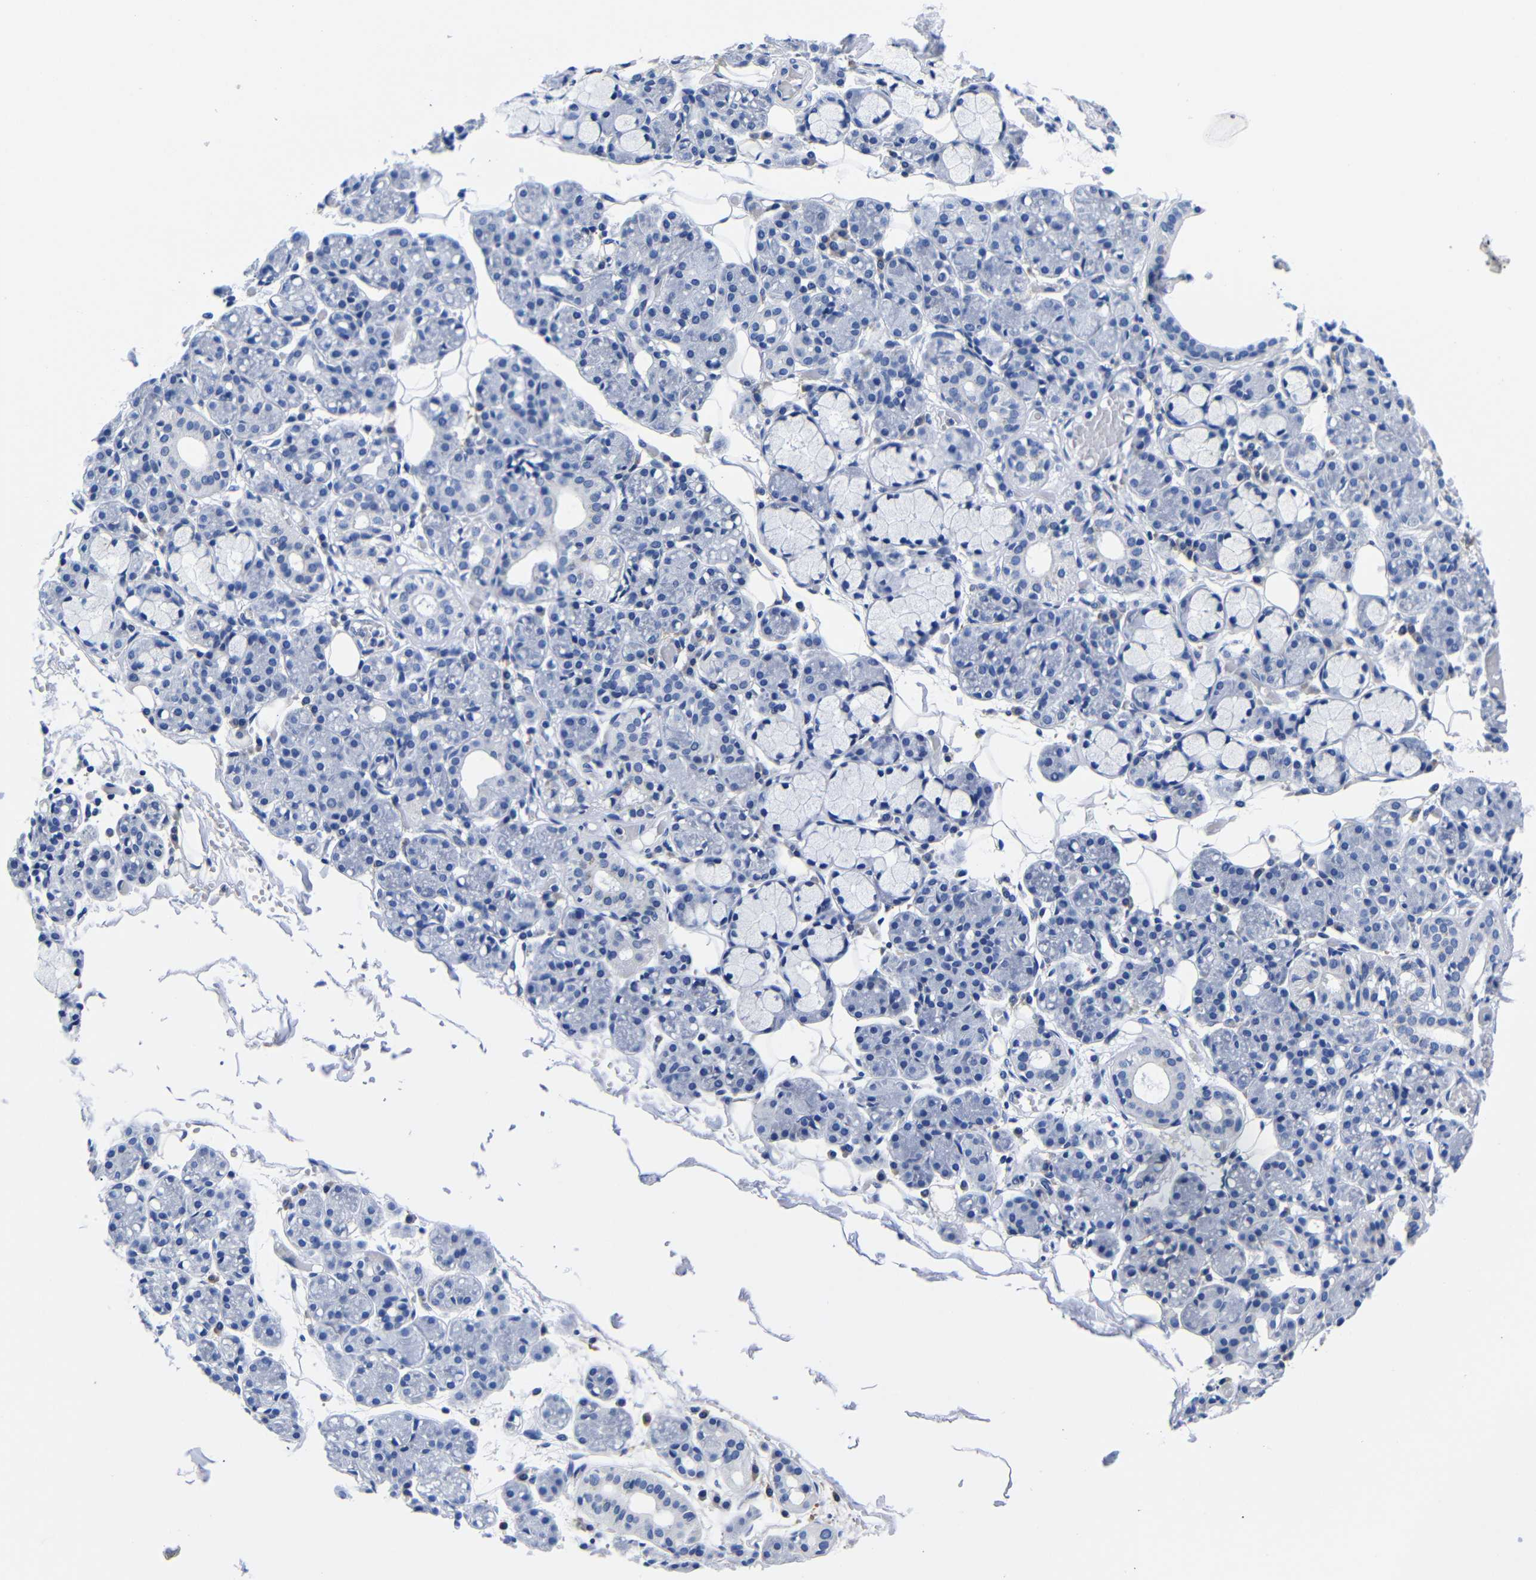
{"staining": {"intensity": "negative", "quantity": "none", "location": "none"}, "tissue": "salivary gland", "cell_type": "Glandular cells", "image_type": "normal", "snomed": [{"axis": "morphology", "description": "Normal tissue, NOS"}, {"axis": "topography", "description": "Salivary gland"}], "caption": "The micrograph shows no significant positivity in glandular cells of salivary gland. (DAB IHC visualized using brightfield microscopy, high magnification).", "gene": "CLEC4G", "patient": {"sex": "male", "age": 63}}